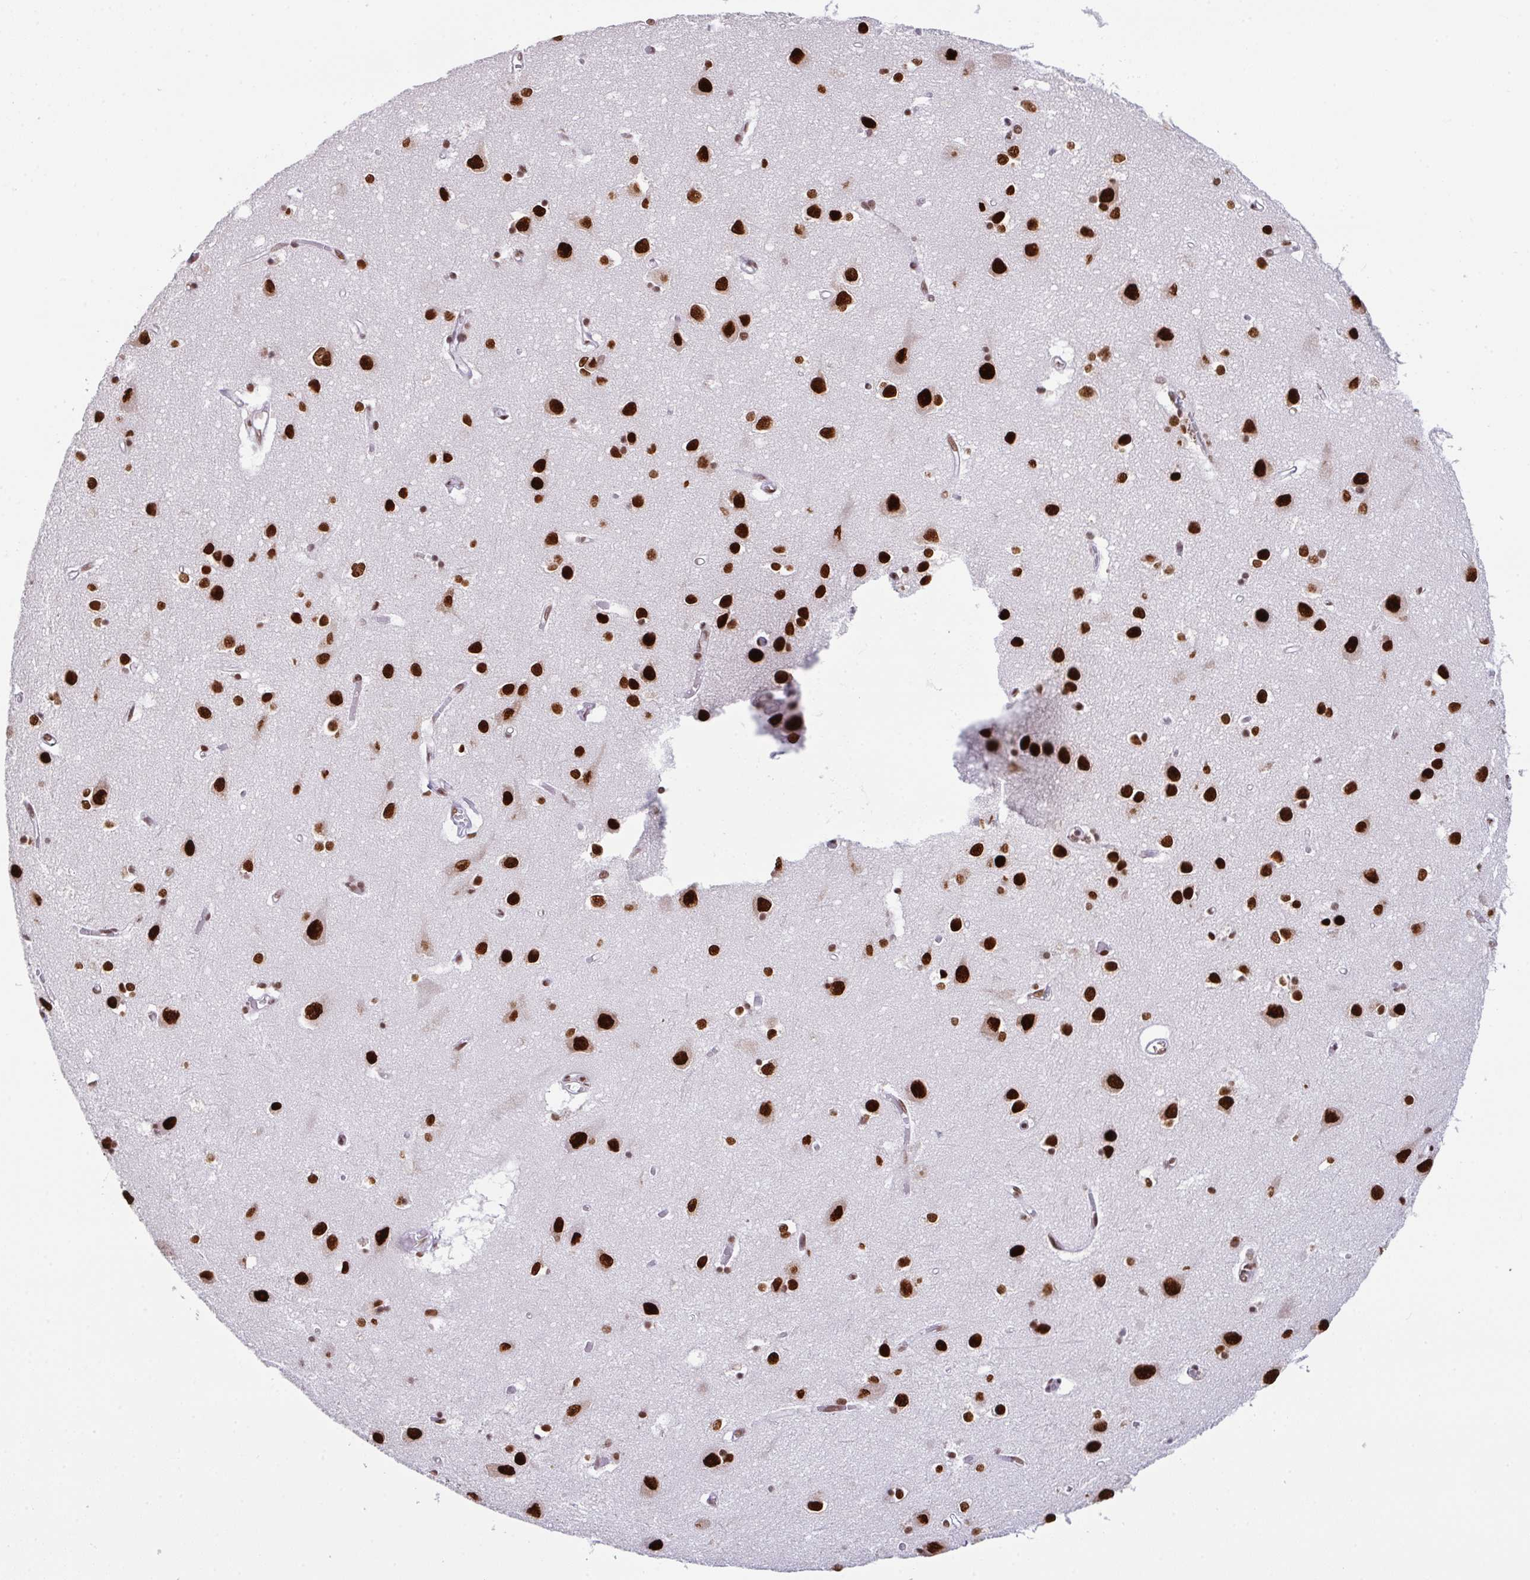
{"staining": {"intensity": "moderate", "quantity": ">75%", "location": "nuclear"}, "tissue": "cerebral cortex", "cell_type": "Endothelial cells", "image_type": "normal", "snomed": [{"axis": "morphology", "description": "Normal tissue, NOS"}, {"axis": "topography", "description": "Cerebral cortex"}], "caption": "Immunohistochemical staining of unremarkable cerebral cortex reveals >75% levels of moderate nuclear protein positivity in approximately >75% of endothelial cells. The staining was performed using DAB, with brown indicating positive protein expression. Nuclei are stained blue with hematoxylin.", "gene": "CLP1", "patient": {"sex": "male", "age": 70}}